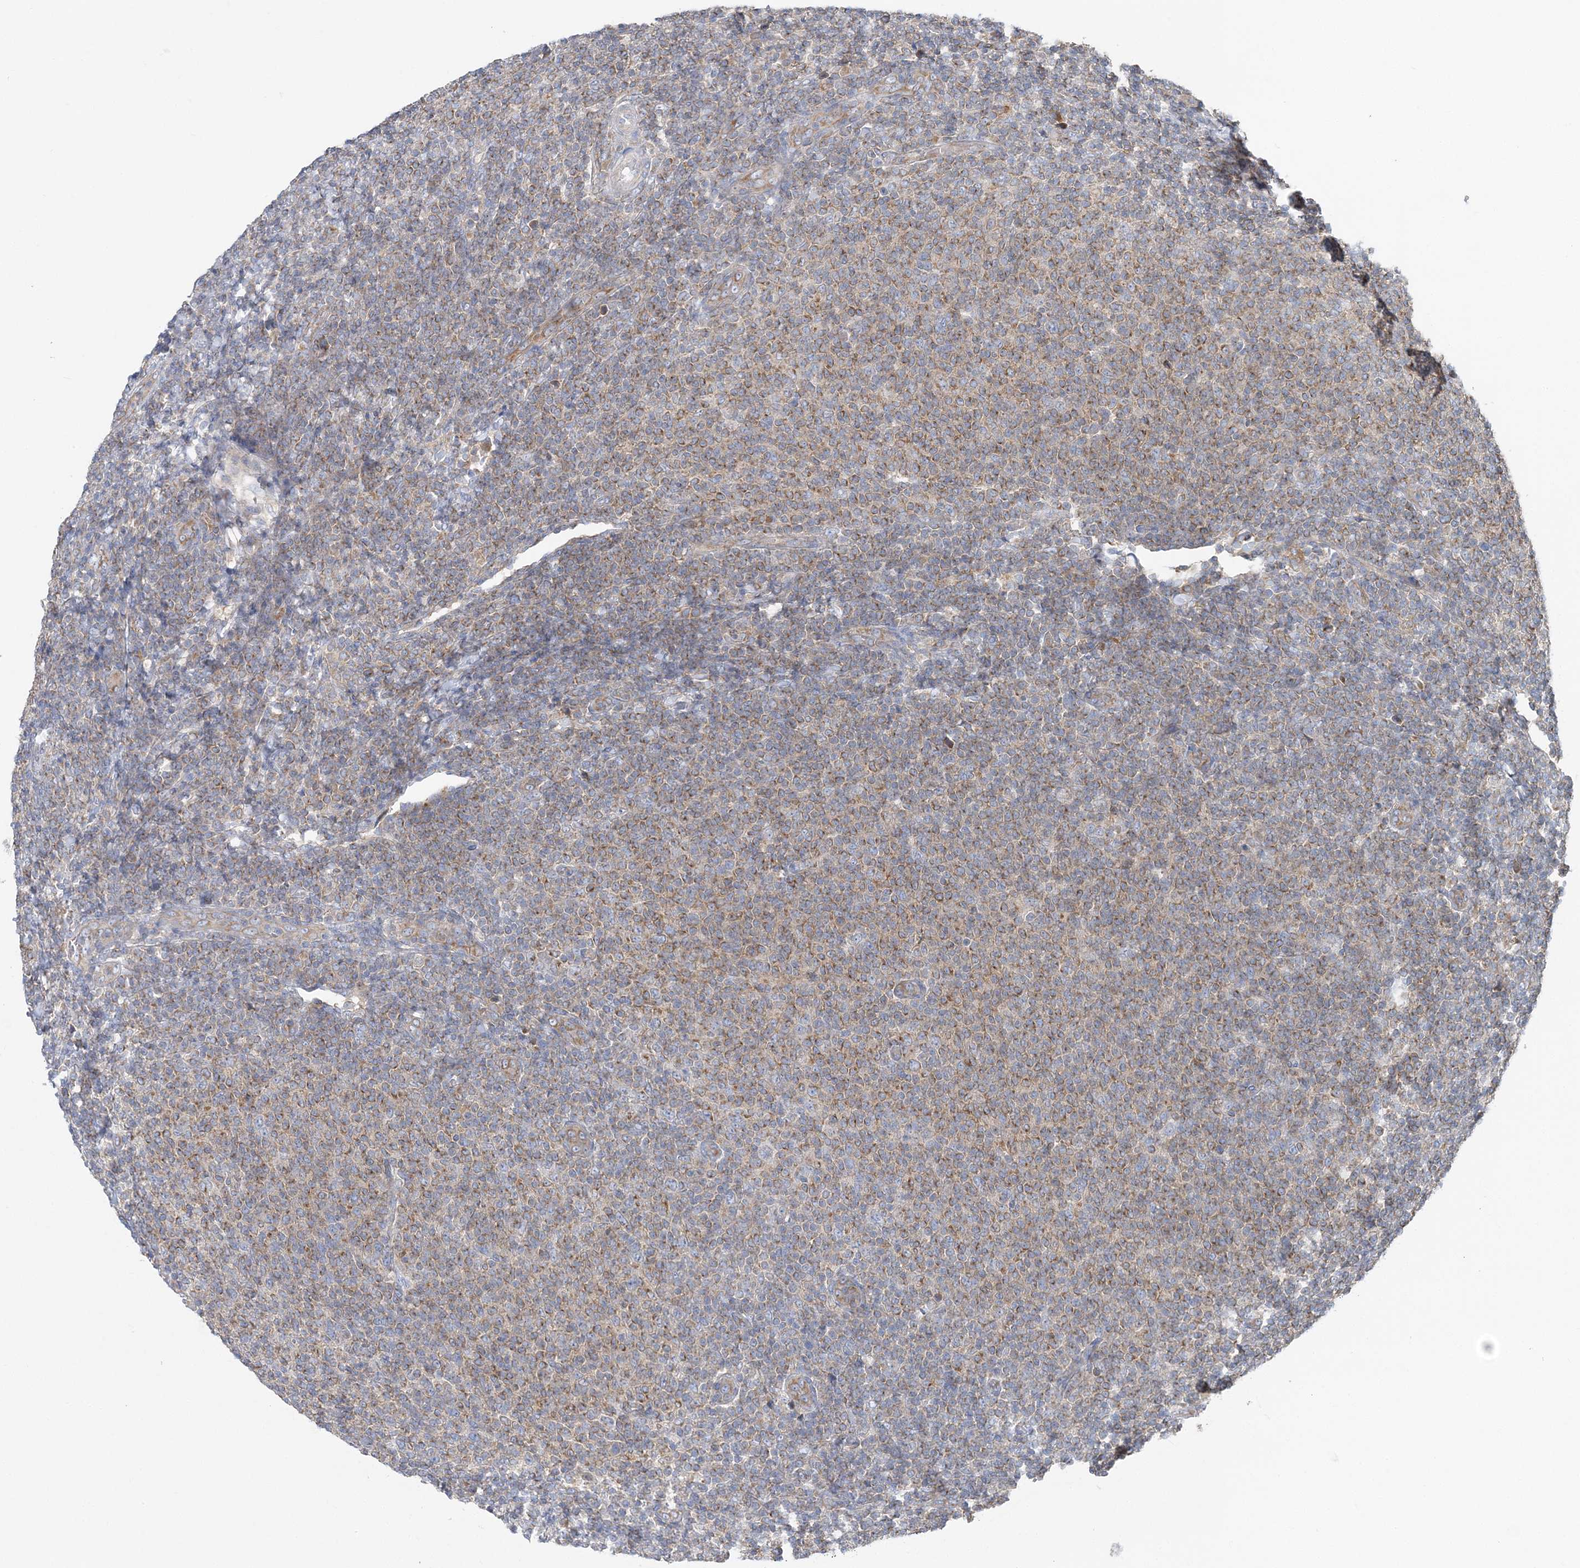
{"staining": {"intensity": "moderate", "quantity": "25%-75%", "location": "cytoplasmic/membranous"}, "tissue": "lymphoma", "cell_type": "Tumor cells", "image_type": "cancer", "snomed": [{"axis": "morphology", "description": "Malignant lymphoma, non-Hodgkin's type, Low grade"}, {"axis": "topography", "description": "Lymph node"}], "caption": "Protein expression analysis of human malignant lymphoma, non-Hodgkin's type (low-grade) reveals moderate cytoplasmic/membranous expression in about 25%-75% of tumor cells.", "gene": "FAM114A2", "patient": {"sex": "male", "age": 66}}